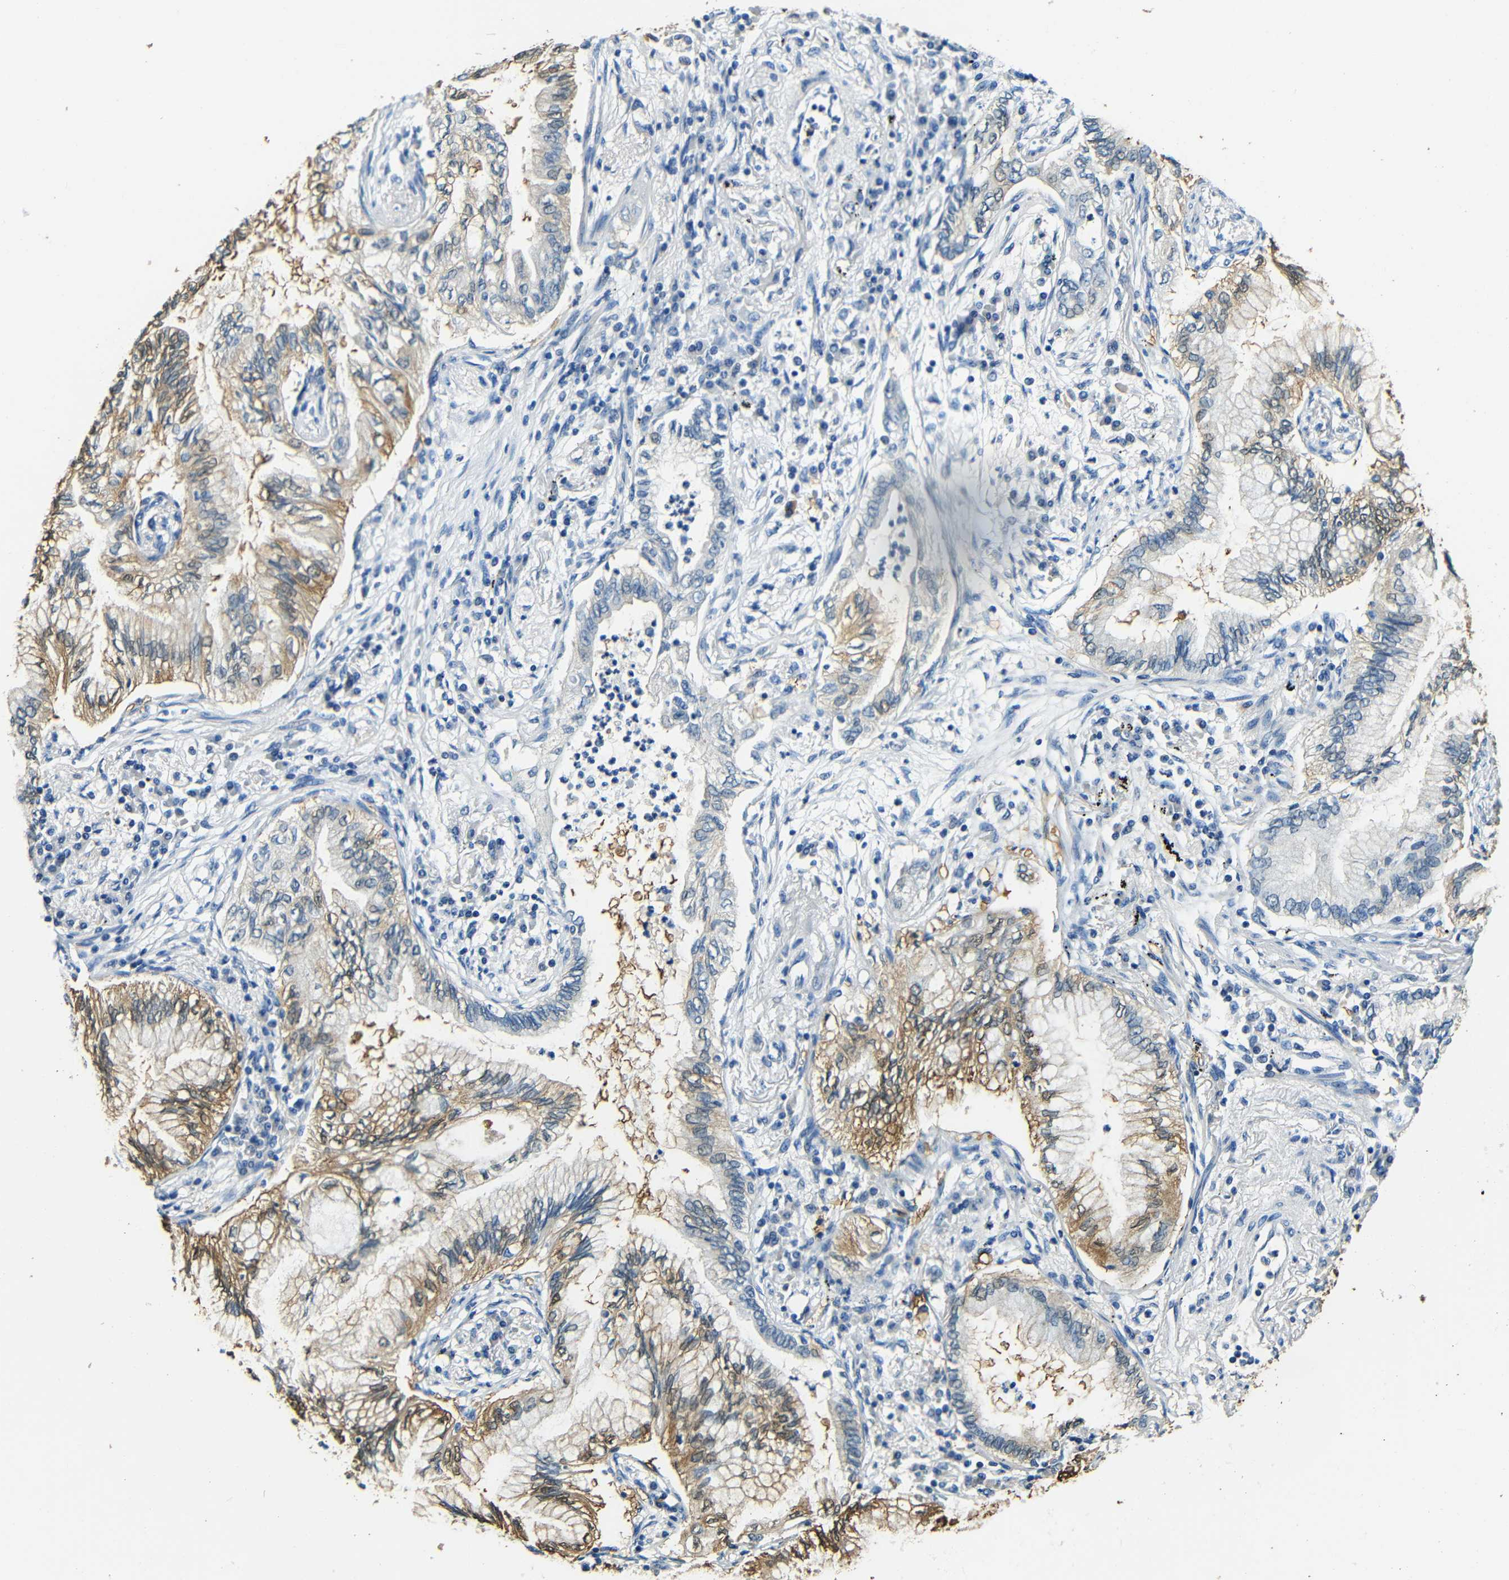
{"staining": {"intensity": "moderate", "quantity": "25%-75%", "location": "cytoplasmic/membranous"}, "tissue": "lung cancer", "cell_type": "Tumor cells", "image_type": "cancer", "snomed": [{"axis": "morphology", "description": "Normal tissue, NOS"}, {"axis": "morphology", "description": "Adenocarcinoma, NOS"}, {"axis": "topography", "description": "Bronchus"}, {"axis": "topography", "description": "Lung"}], "caption": "This micrograph shows immunohistochemistry (IHC) staining of lung cancer (adenocarcinoma), with medium moderate cytoplasmic/membranous positivity in approximately 25%-75% of tumor cells.", "gene": "FMO5", "patient": {"sex": "female", "age": 70}}